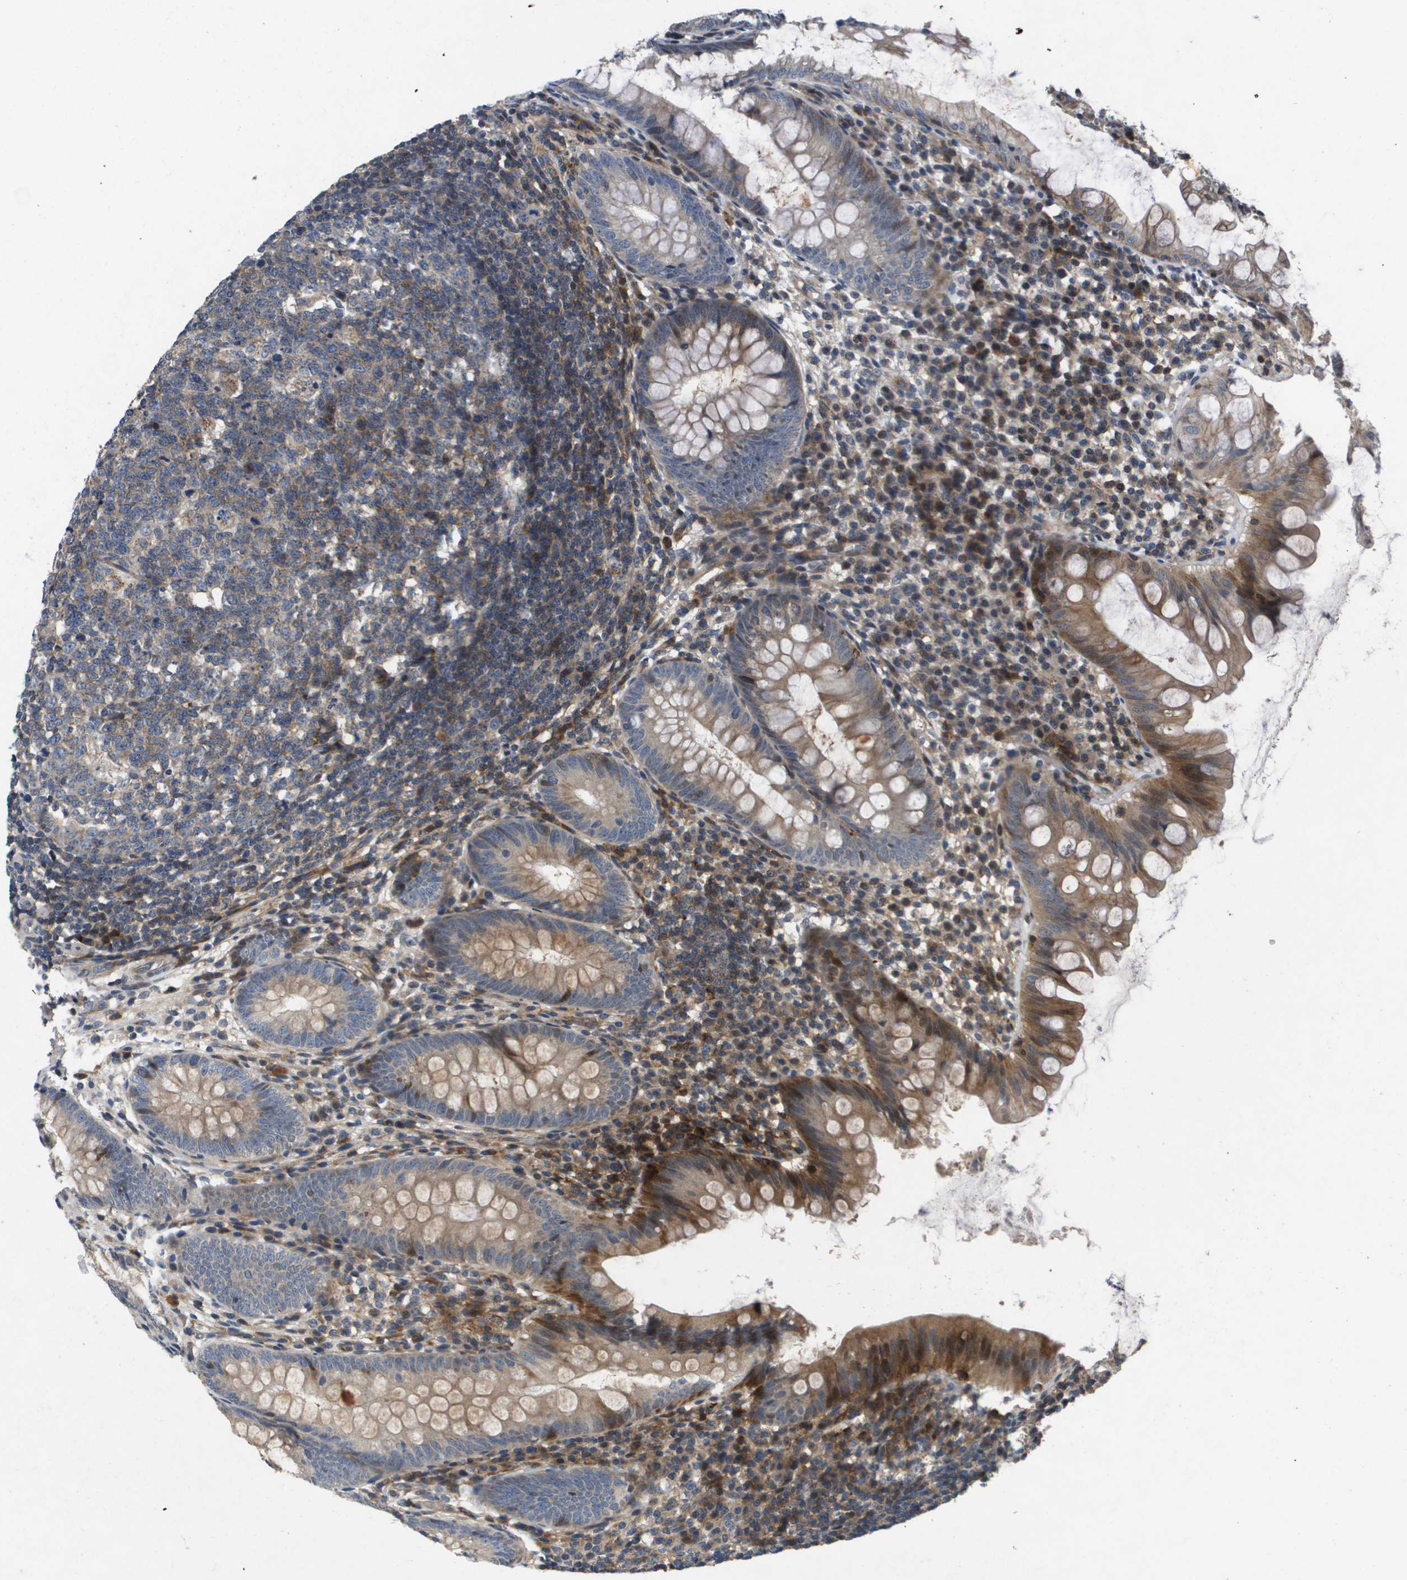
{"staining": {"intensity": "moderate", "quantity": ">75%", "location": "cytoplasmic/membranous"}, "tissue": "appendix", "cell_type": "Glandular cells", "image_type": "normal", "snomed": [{"axis": "morphology", "description": "Normal tissue, NOS"}, {"axis": "topography", "description": "Appendix"}], "caption": "A medium amount of moderate cytoplasmic/membranous expression is present in approximately >75% of glandular cells in unremarkable appendix.", "gene": "SCN4B", "patient": {"sex": "male", "age": 56}}